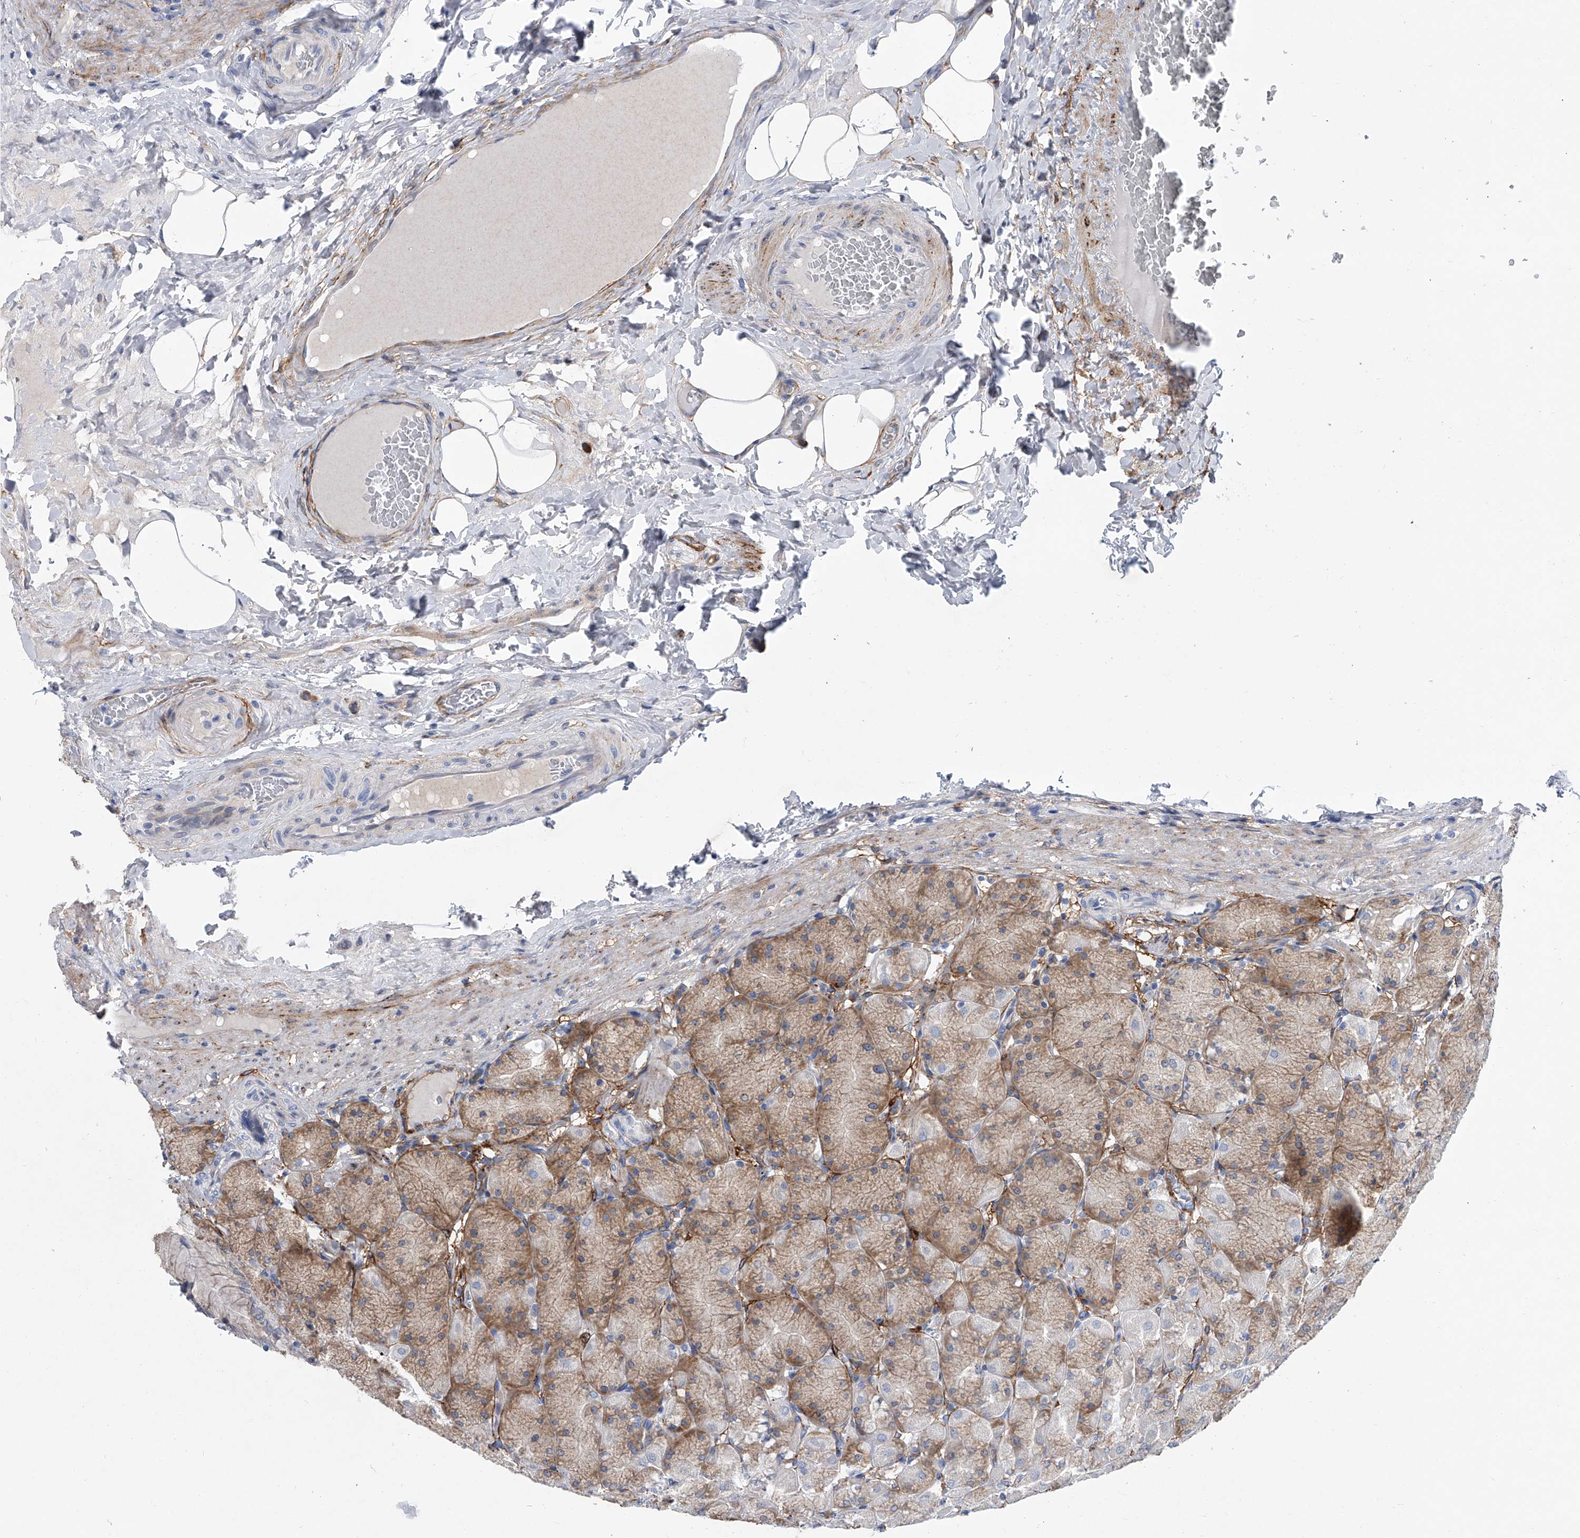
{"staining": {"intensity": "moderate", "quantity": "<25%", "location": "cytoplasmic/membranous"}, "tissue": "stomach", "cell_type": "Glandular cells", "image_type": "normal", "snomed": [{"axis": "morphology", "description": "Normal tissue, NOS"}, {"axis": "topography", "description": "Stomach, upper"}], "caption": "An immunohistochemistry (IHC) image of normal tissue is shown. Protein staining in brown highlights moderate cytoplasmic/membranous positivity in stomach within glandular cells. The staining was performed using DAB, with brown indicating positive protein expression. Nuclei are stained blue with hematoxylin.", "gene": "ALG14", "patient": {"sex": "female", "age": 56}}